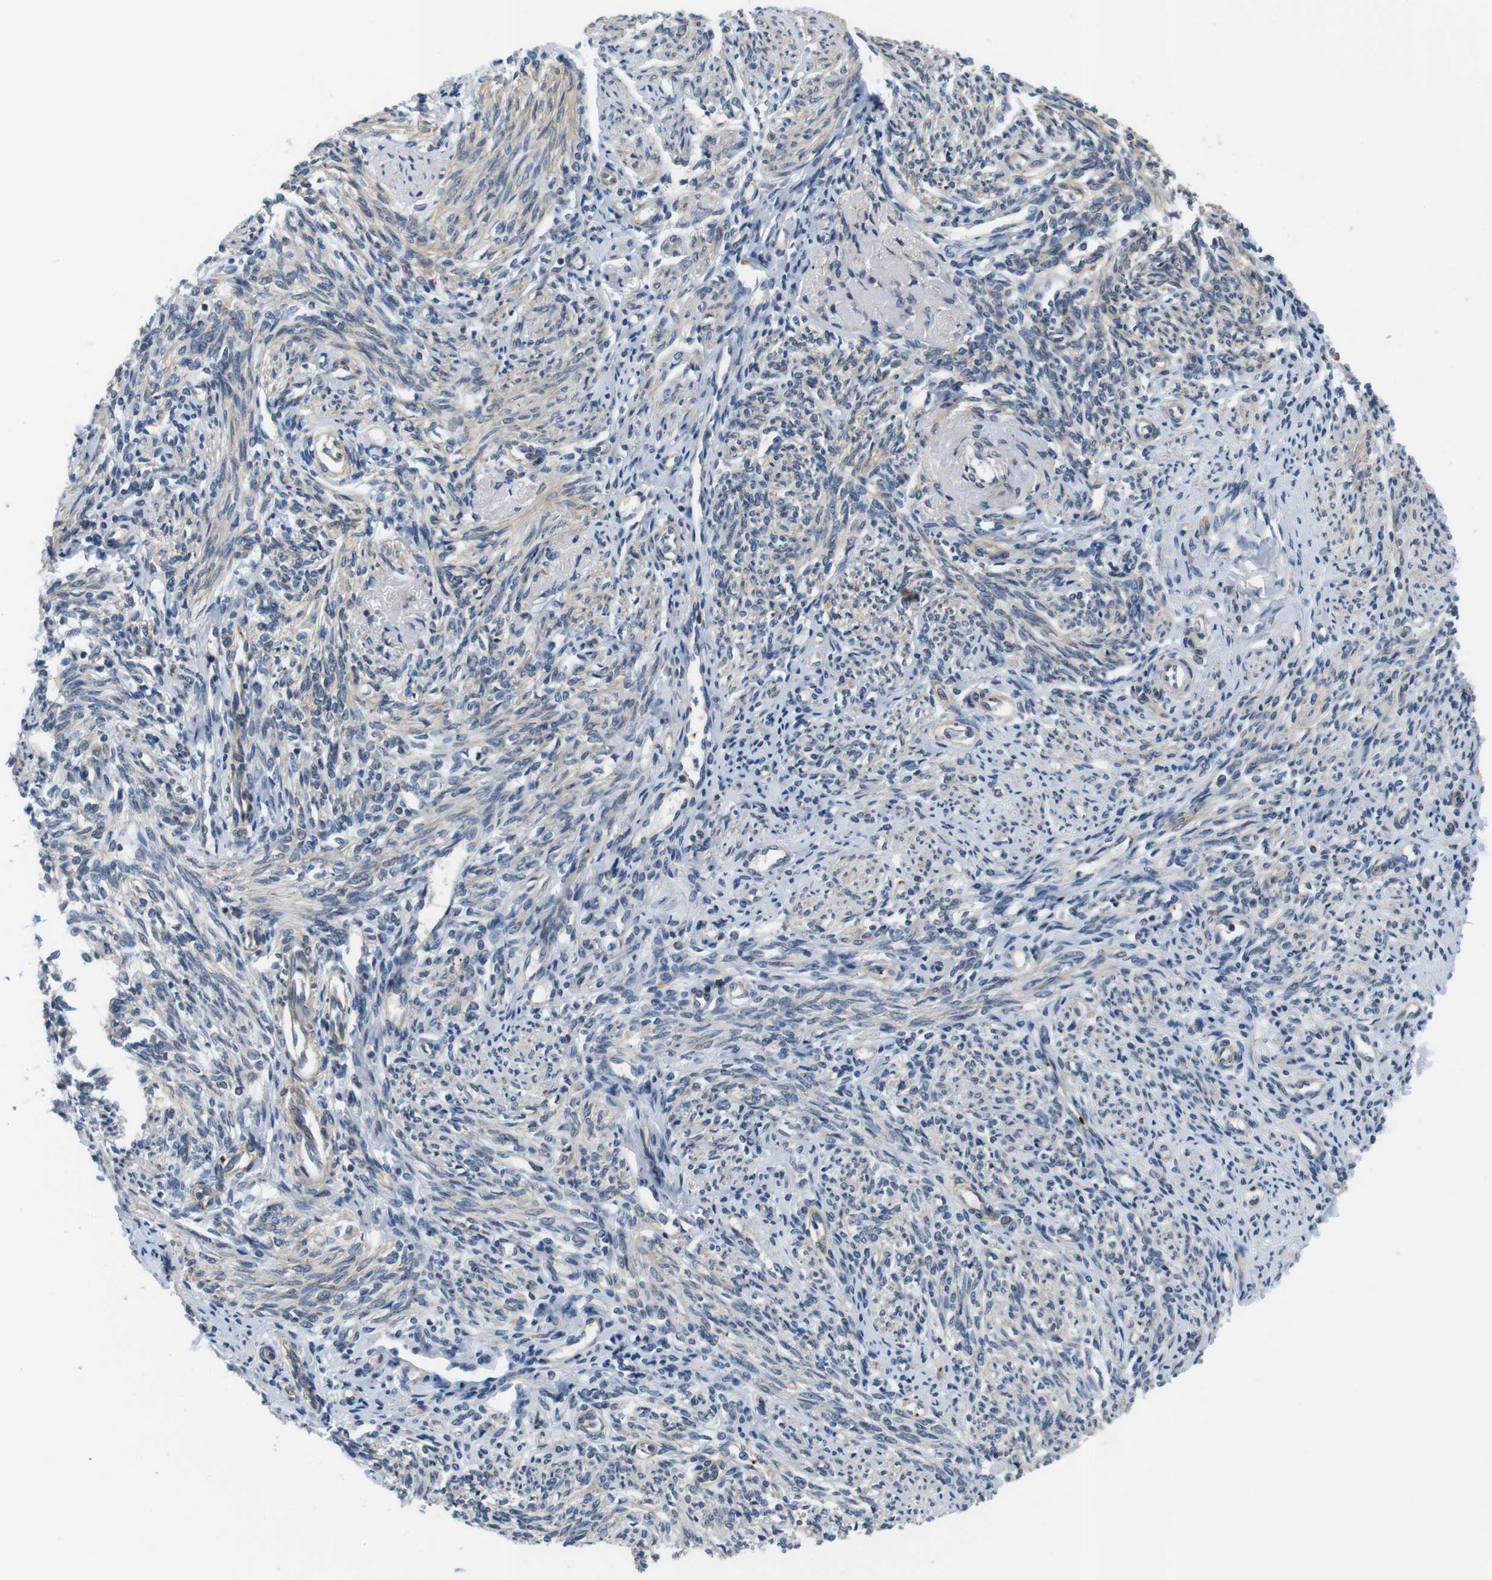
{"staining": {"intensity": "moderate", "quantity": "<25%", "location": "cytoplasmic/membranous"}, "tissue": "endometrium", "cell_type": "Cells in endometrial stroma", "image_type": "normal", "snomed": [{"axis": "morphology", "description": "Normal tissue, NOS"}, {"axis": "topography", "description": "Endometrium"}], "caption": "Cells in endometrial stroma demonstrate low levels of moderate cytoplasmic/membranous expression in approximately <25% of cells in normal human endometrium.", "gene": "HERPUD2", "patient": {"sex": "female", "age": 71}}